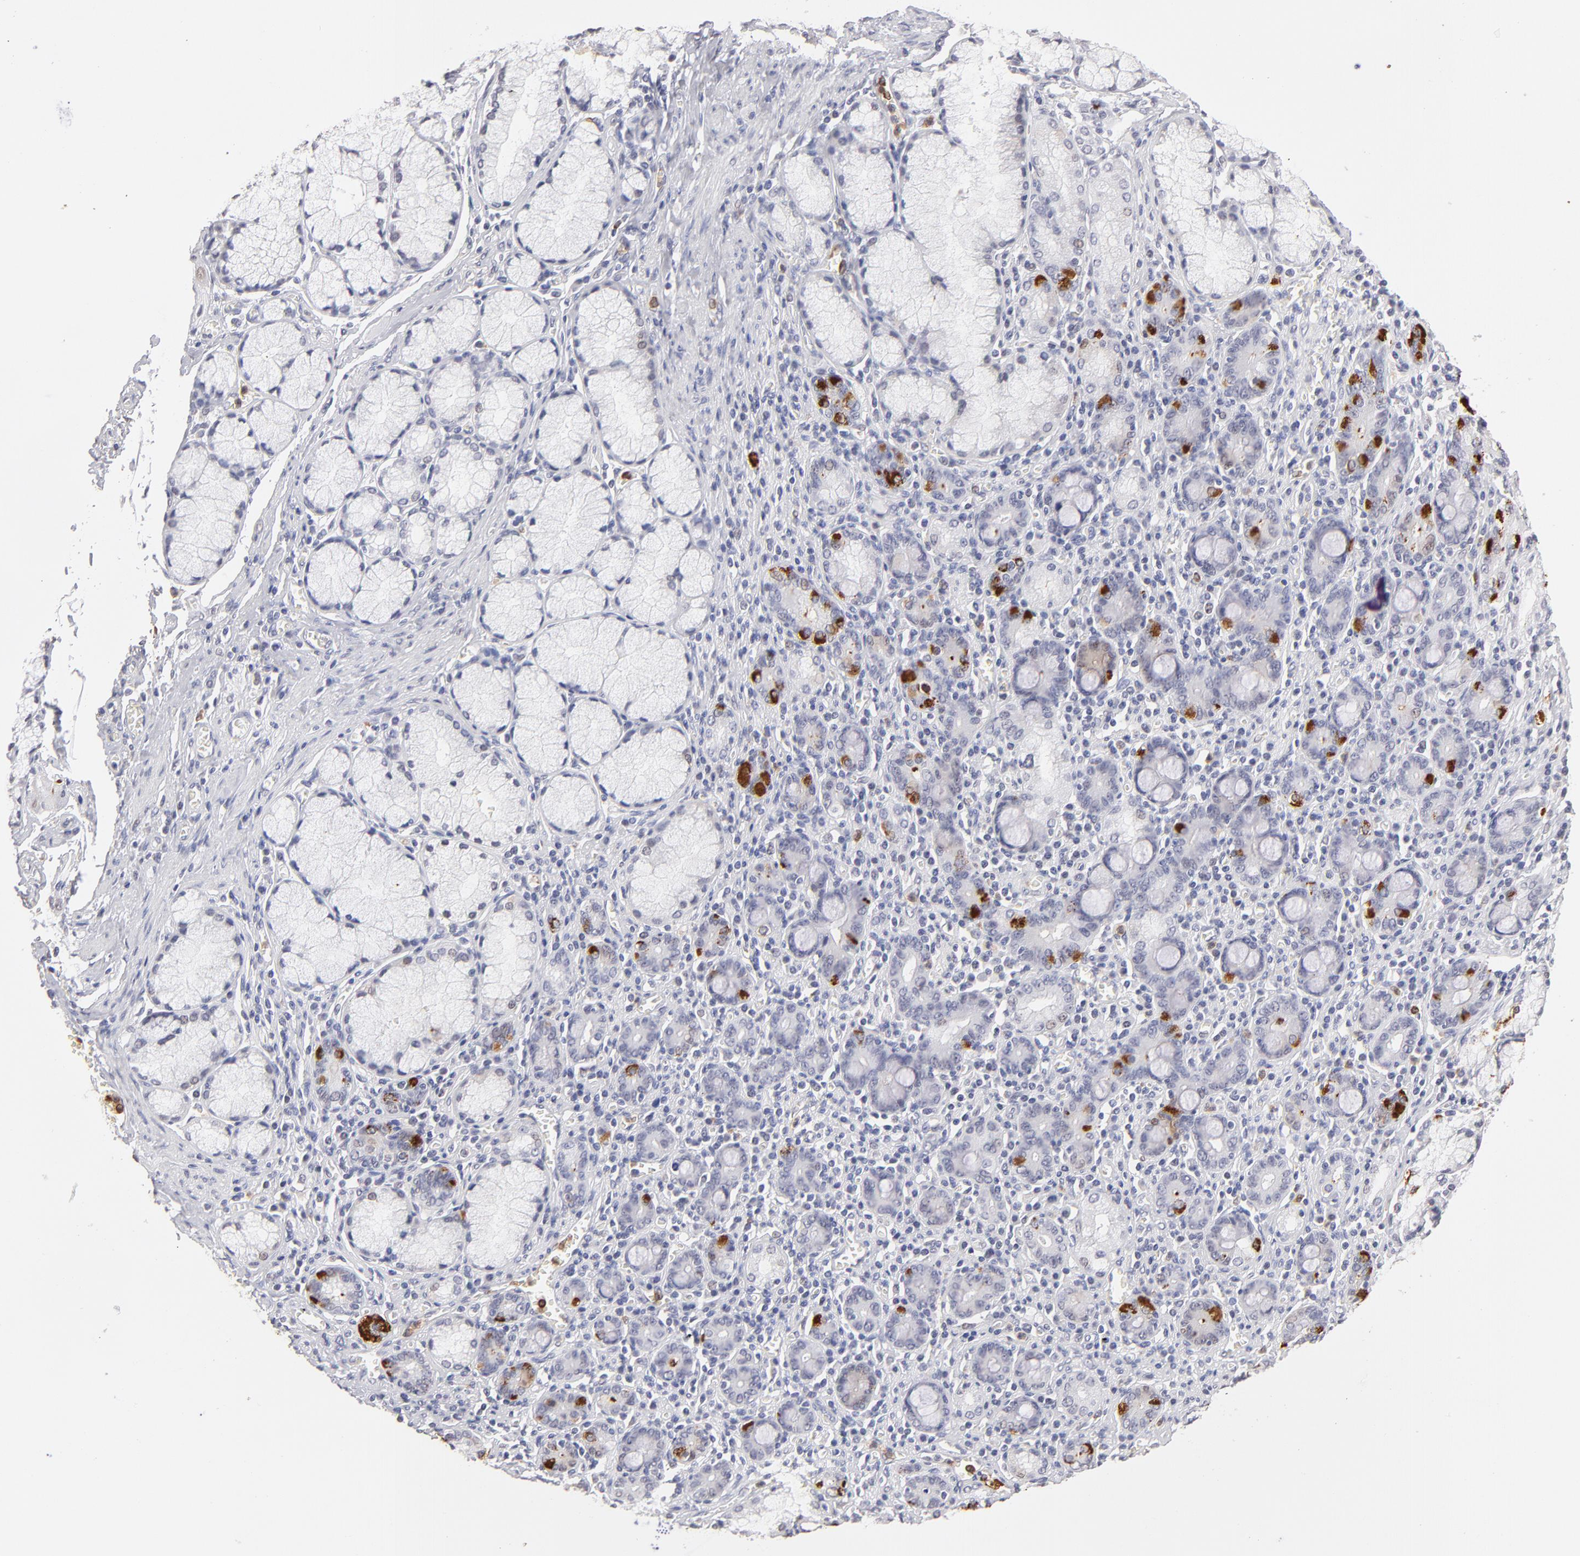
{"staining": {"intensity": "strong", "quantity": "<25%", "location": "cytoplasmic/membranous"}, "tissue": "pancreatic cancer", "cell_type": "Tumor cells", "image_type": "cancer", "snomed": [{"axis": "morphology", "description": "Adenocarcinoma, NOS"}, {"axis": "topography", "description": "Pancreas"}], "caption": "DAB (3,3'-diaminobenzidine) immunohistochemical staining of pancreatic cancer reveals strong cytoplasmic/membranous protein expression in approximately <25% of tumor cells. (DAB (3,3'-diaminobenzidine) IHC, brown staining for protein, blue staining for nuclei).", "gene": "MGAM", "patient": {"sex": "male", "age": 77}}